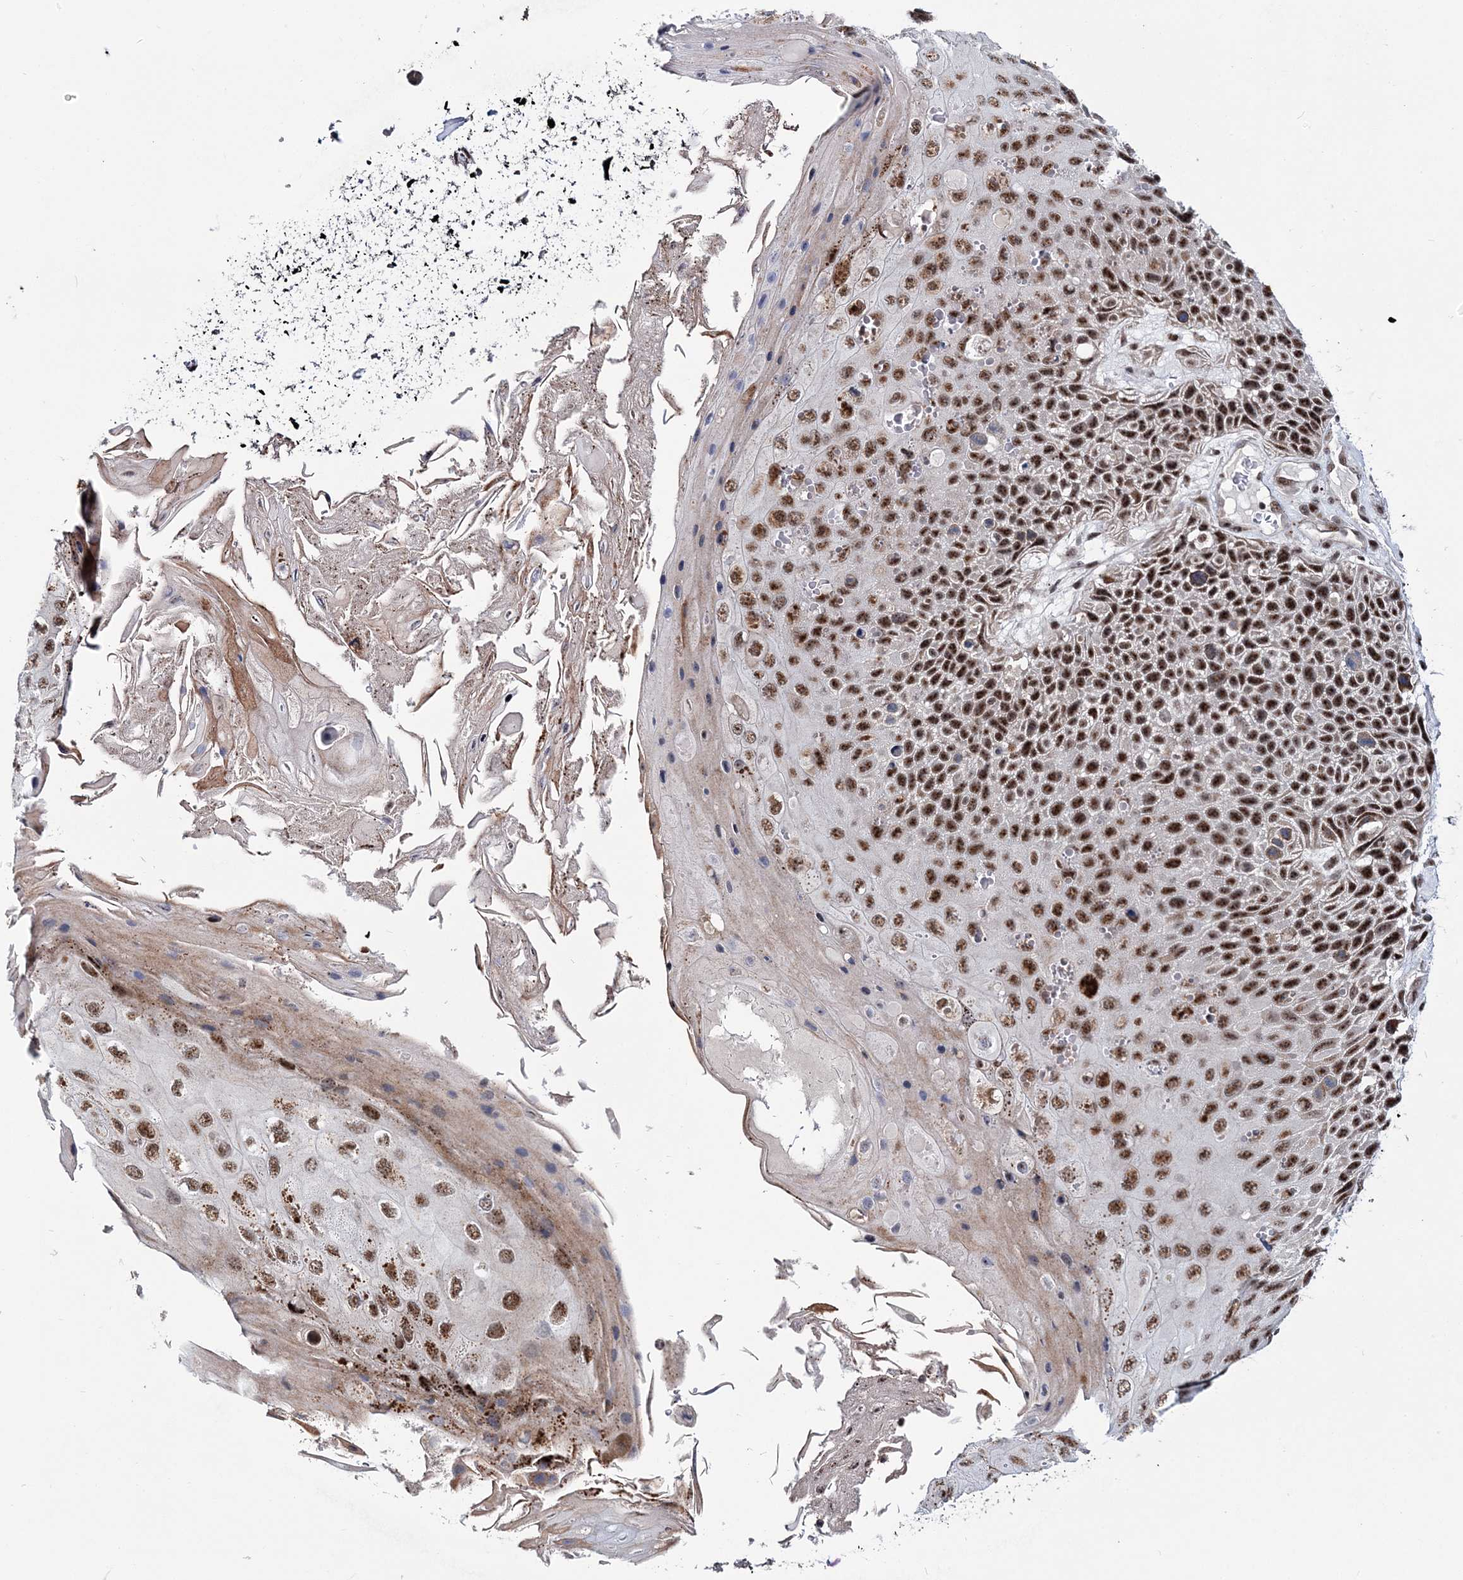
{"staining": {"intensity": "strong", "quantity": ">75%", "location": "nuclear"}, "tissue": "skin cancer", "cell_type": "Tumor cells", "image_type": "cancer", "snomed": [{"axis": "morphology", "description": "Squamous cell carcinoma, NOS"}, {"axis": "topography", "description": "Skin"}], "caption": "About >75% of tumor cells in human squamous cell carcinoma (skin) reveal strong nuclear protein expression as visualized by brown immunohistochemical staining.", "gene": "TATDN2", "patient": {"sex": "female", "age": 88}}